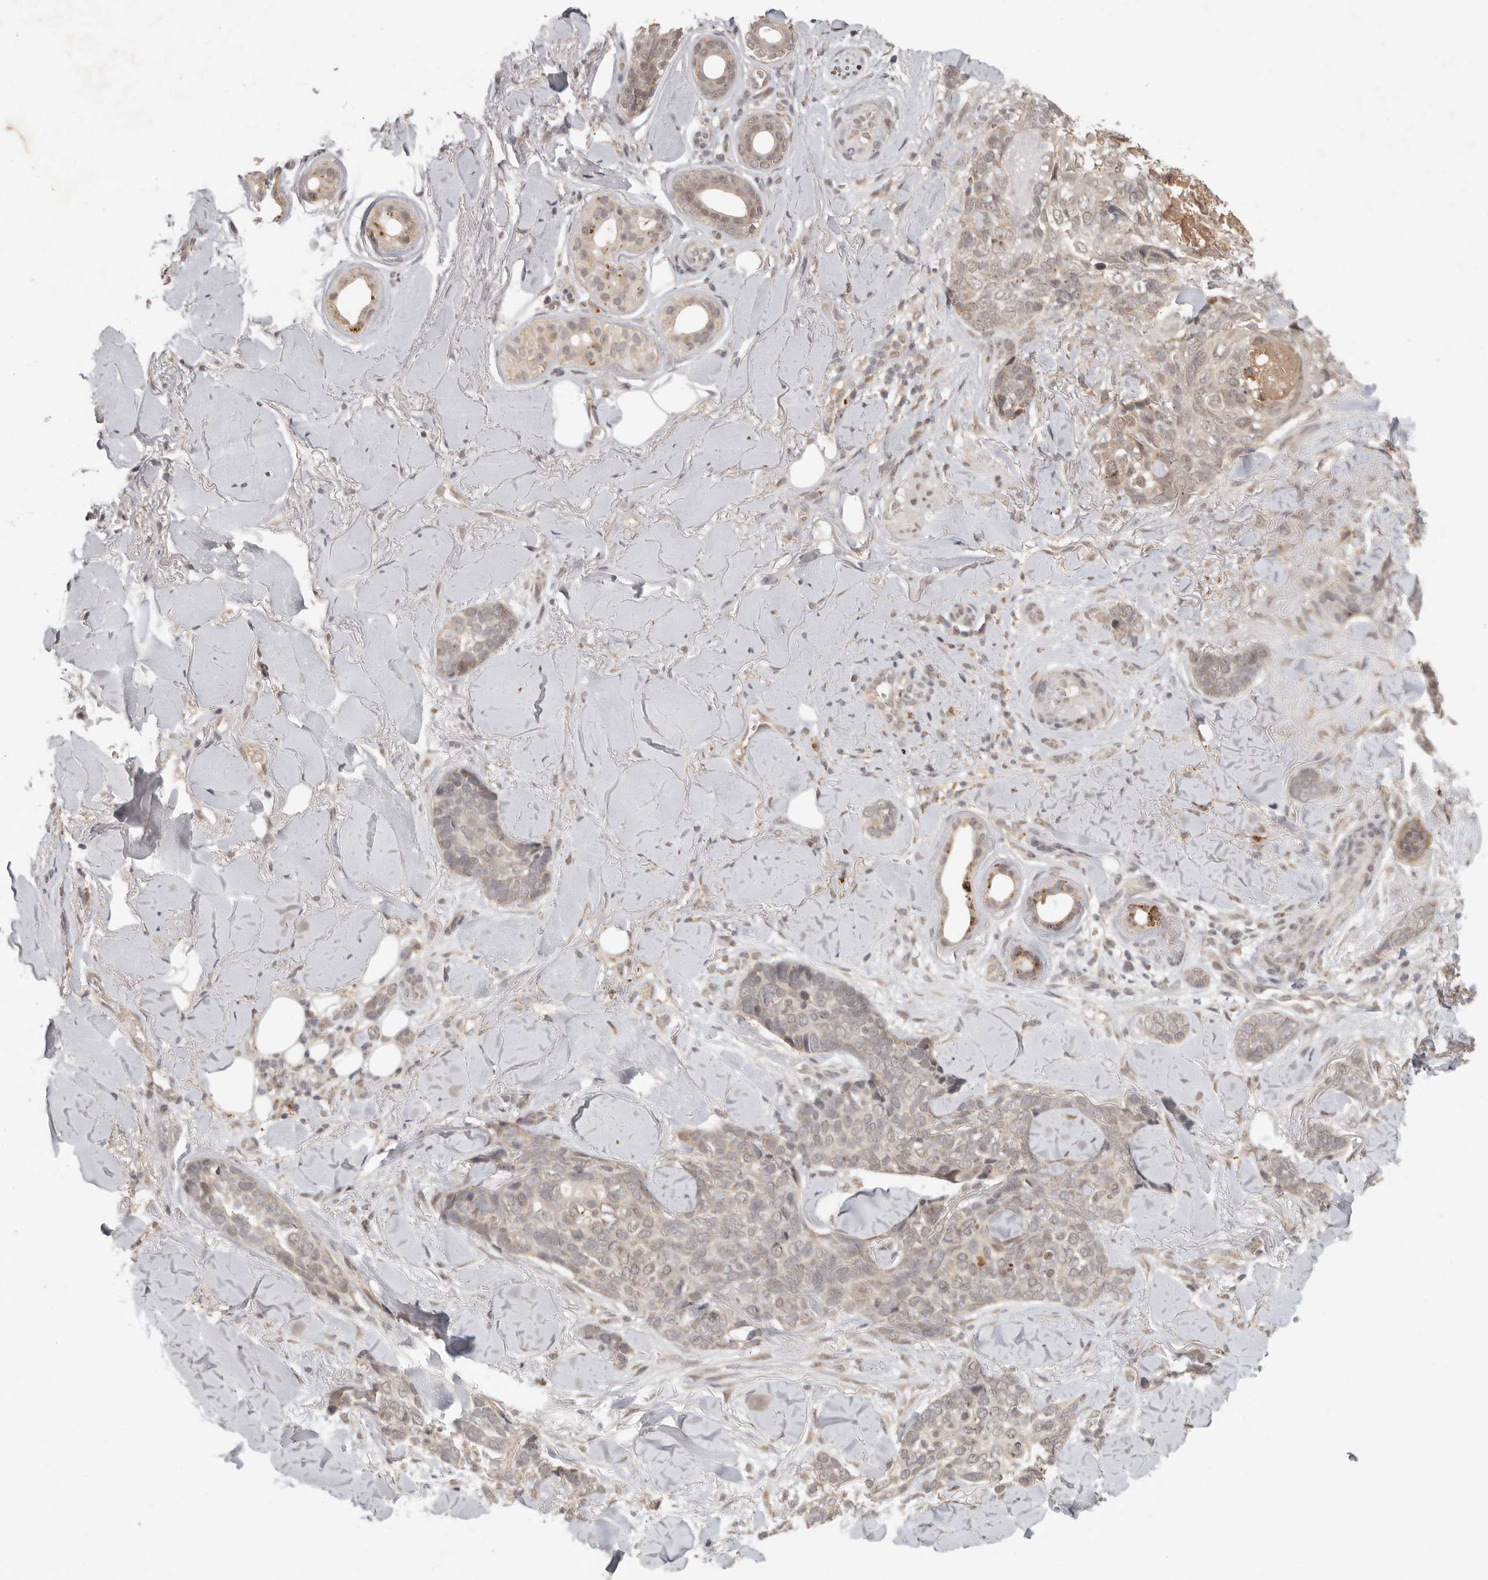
{"staining": {"intensity": "weak", "quantity": "25%-75%", "location": "cytoplasmic/membranous"}, "tissue": "skin cancer", "cell_type": "Tumor cells", "image_type": "cancer", "snomed": [{"axis": "morphology", "description": "Basal cell carcinoma"}, {"axis": "topography", "description": "Skin"}], "caption": "Skin basal cell carcinoma stained with immunohistochemistry reveals weak cytoplasmic/membranous staining in about 25%-75% of tumor cells.", "gene": "LRRC75A", "patient": {"sex": "female", "age": 82}}